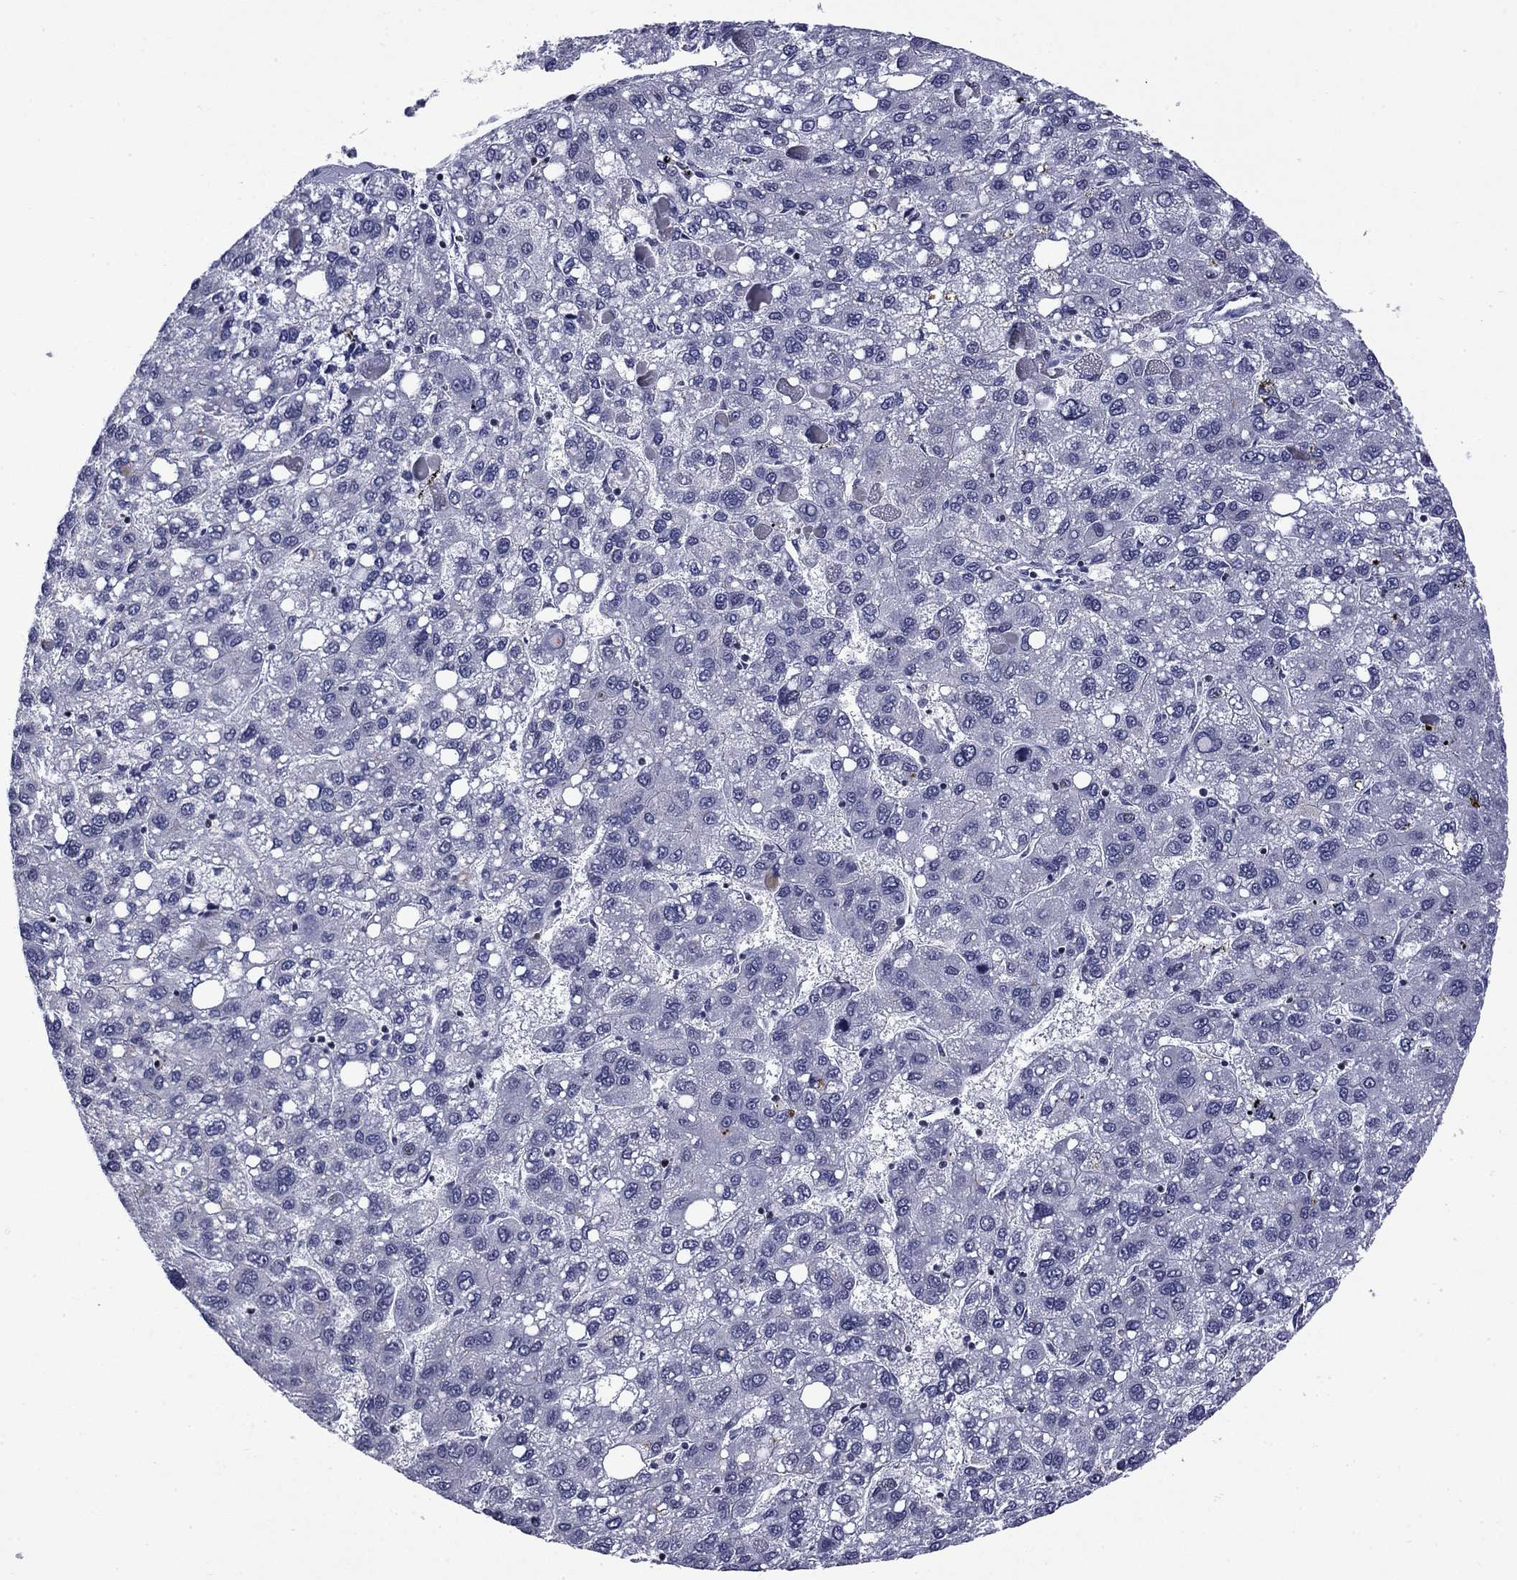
{"staining": {"intensity": "negative", "quantity": "none", "location": "none"}, "tissue": "liver cancer", "cell_type": "Tumor cells", "image_type": "cancer", "snomed": [{"axis": "morphology", "description": "Carcinoma, Hepatocellular, NOS"}, {"axis": "topography", "description": "Liver"}], "caption": "This micrograph is of hepatocellular carcinoma (liver) stained with immunohistochemistry to label a protein in brown with the nuclei are counter-stained blue. There is no expression in tumor cells. The staining is performed using DAB (3,3'-diaminobenzidine) brown chromogen with nuclei counter-stained in using hematoxylin.", "gene": "IKZF3", "patient": {"sex": "female", "age": 82}}